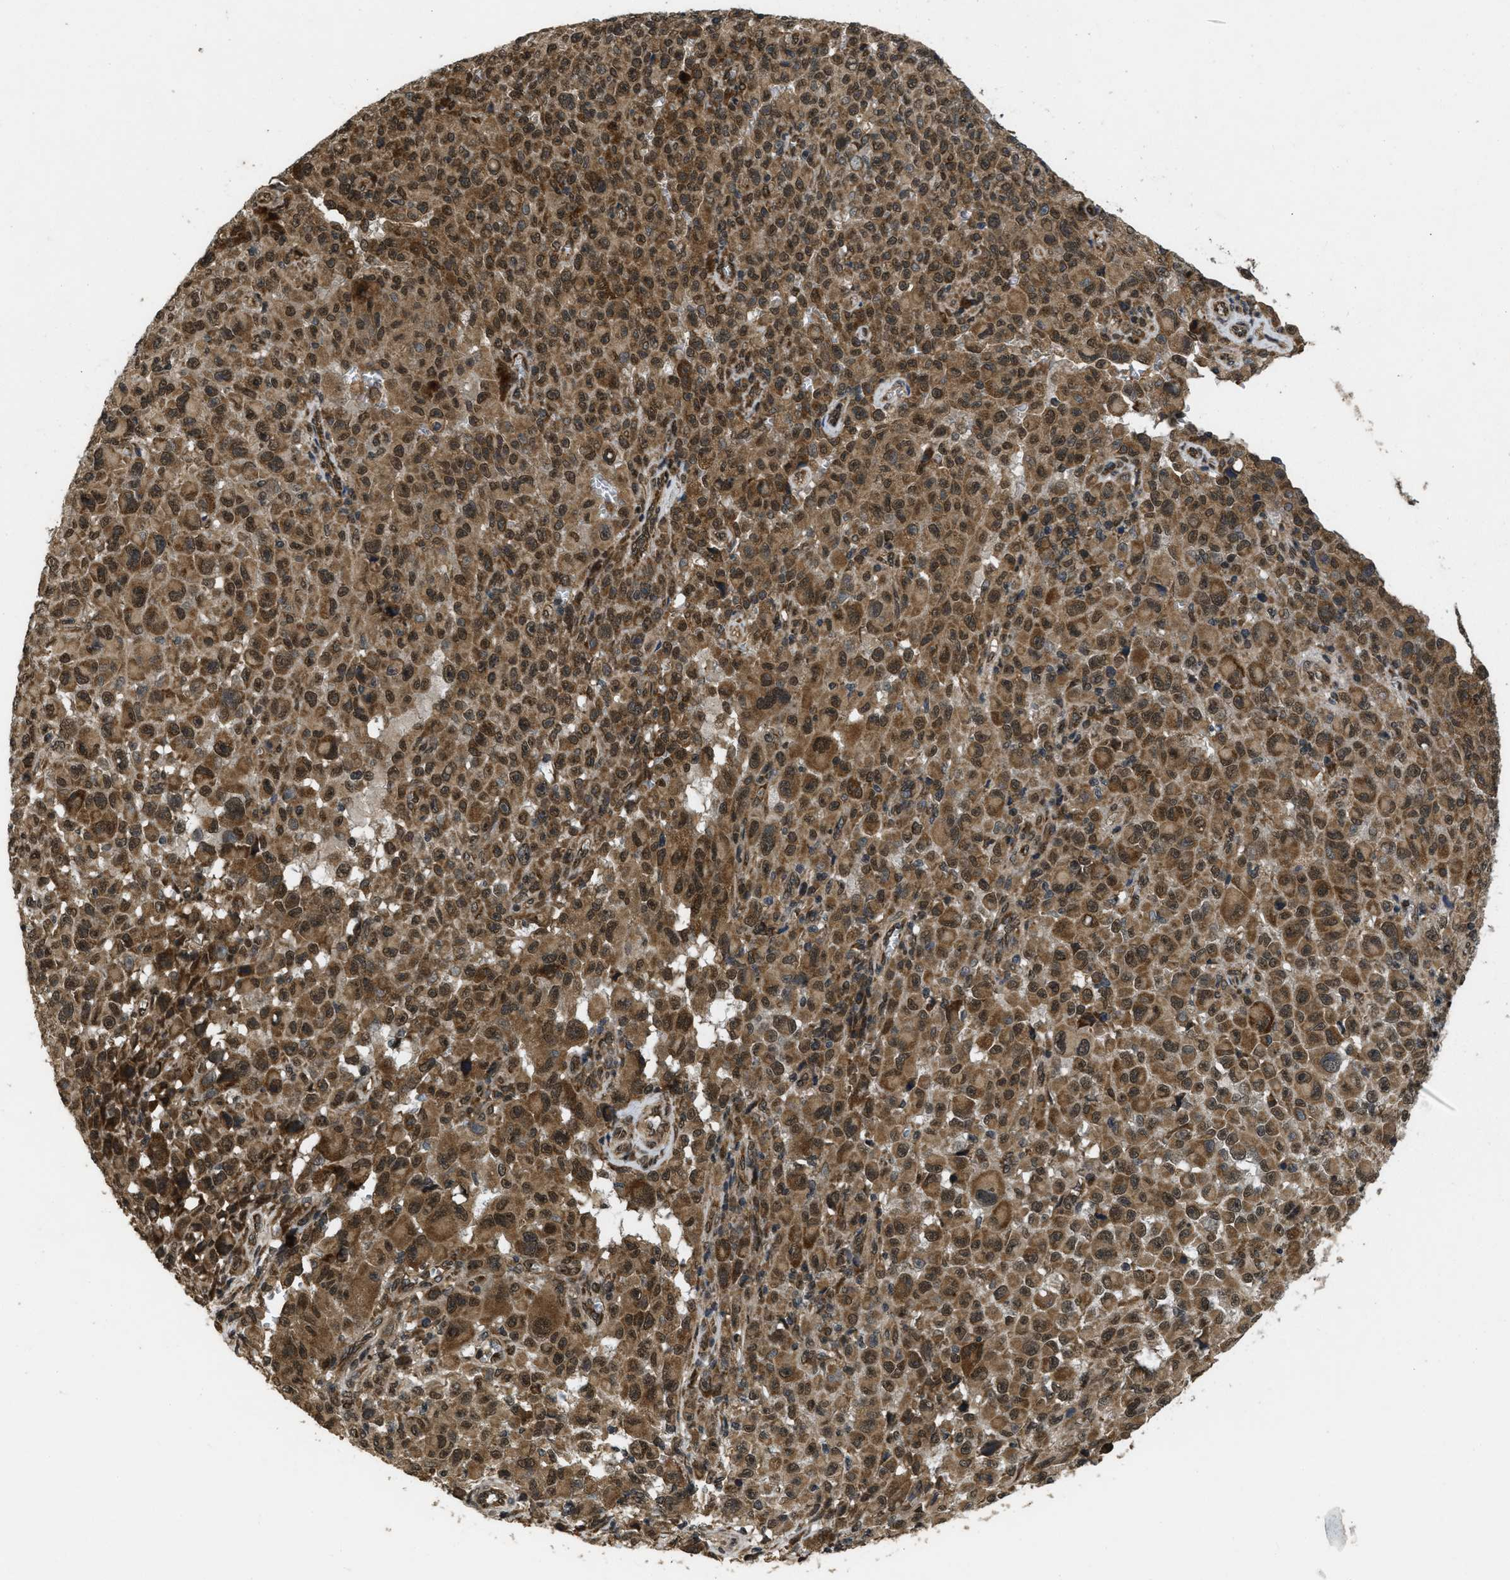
{"staining": {"intensity": "strong", "quantity": ">75%", "location": "cytoplasmic/membranous,nuclear"}, "tissue": "melanoma", "cell_type": "Tumor cells", "image_type": "cancer", "snomed": [{"axis": "morphology", "description": "Malignant melanoma, NOS"}, {"axis": "topography", "description": "Skin"}], "caption": "This is a histology image of IHC staining of malignant melanoma, which shows strong staining in the cytoplasmic/membranous and nuclear of tumor cells.", "gene": "SPTLC1", "patient": {"sex": "female", "age": 82}}